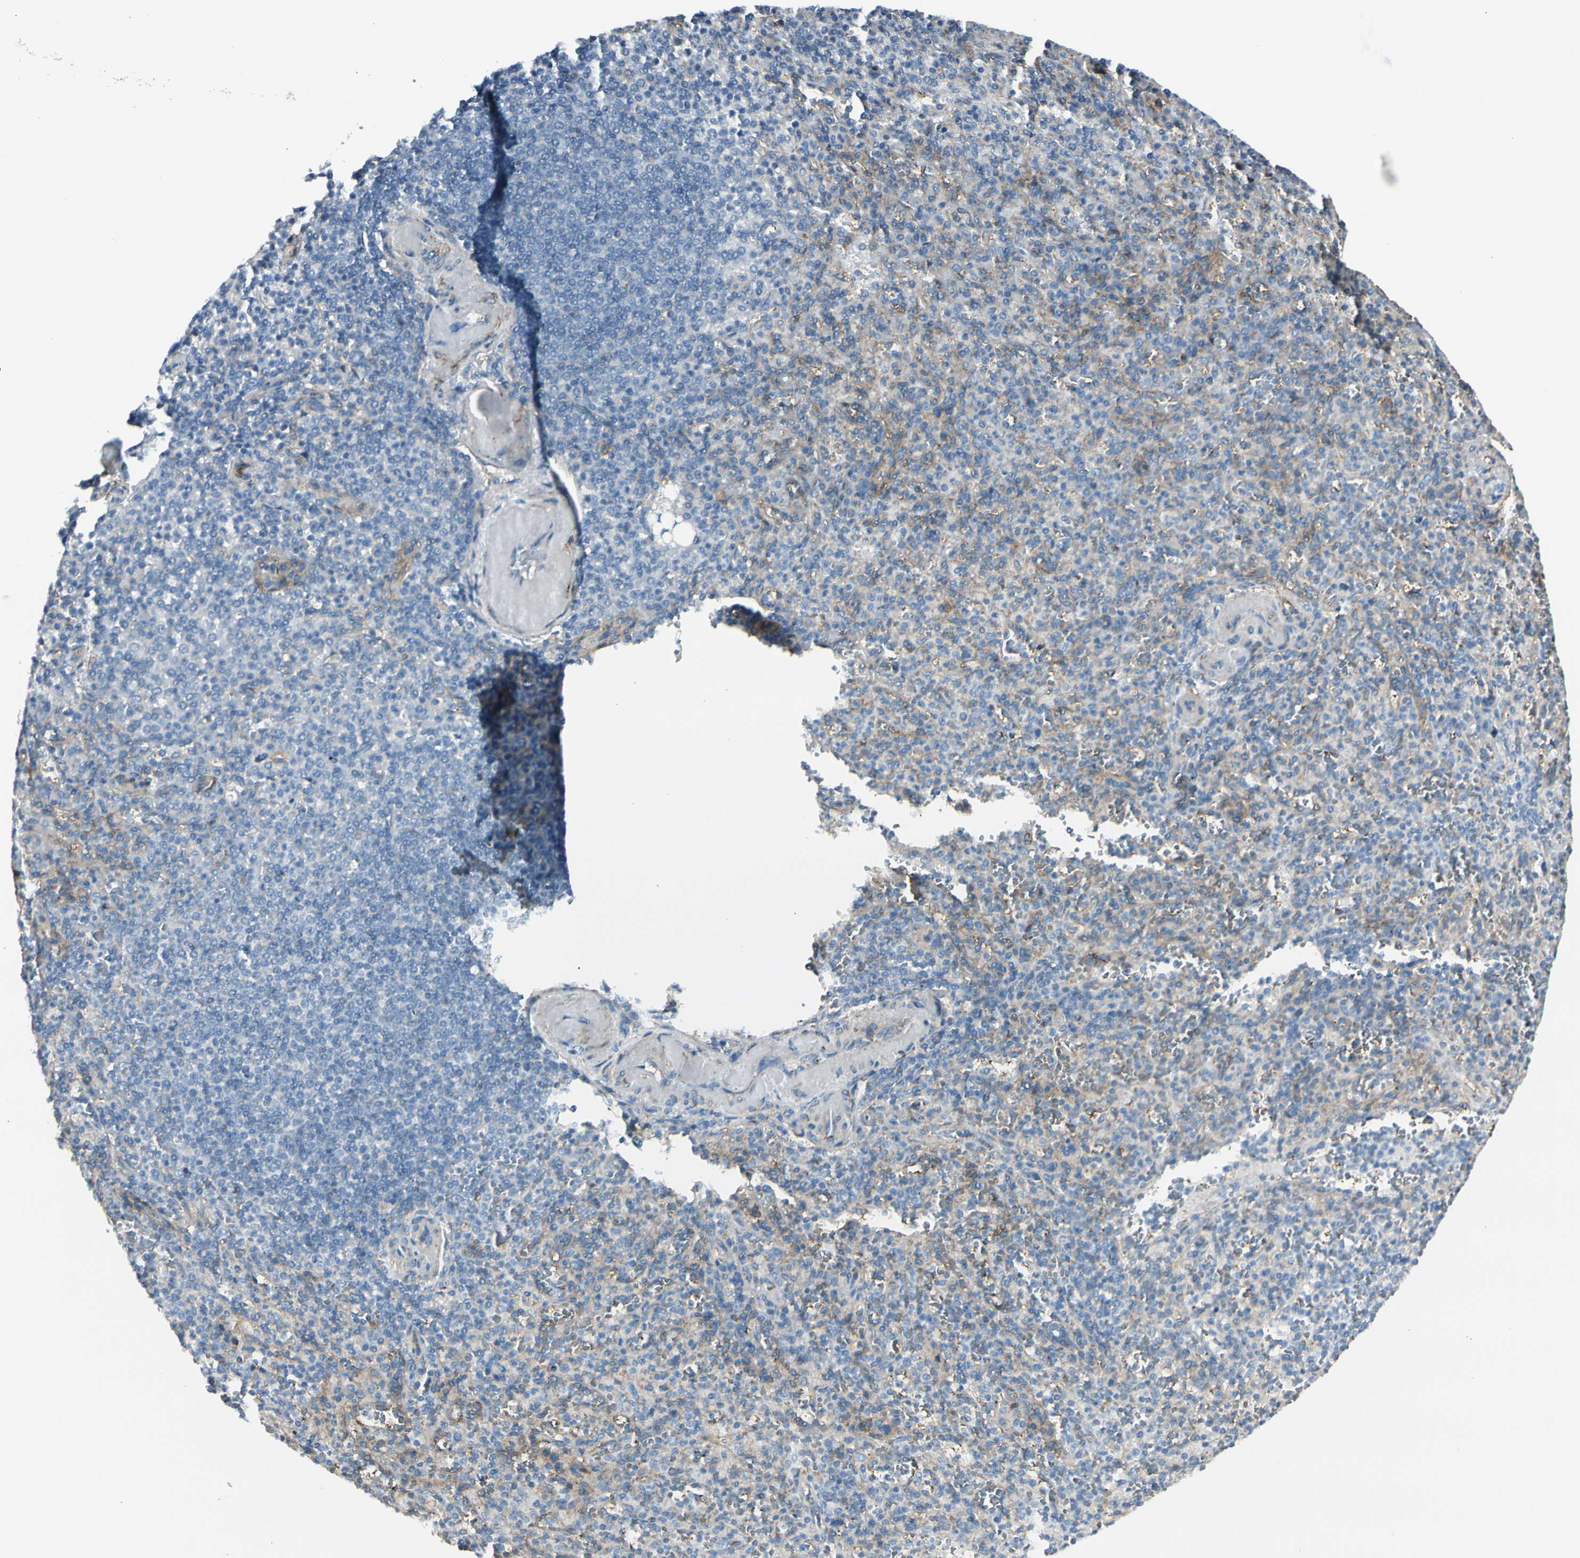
{"staining": {"intensity": "weak", "quantity": "<25%", "location": "cytoplasmic/membranous"}, "tissue": "spleen", "cell_type": "Cells in red pulp", "image_type": "normal", "snomed": [{"axis": "morphology", "description": "Normal tissue, NOS"}, {"axis": "topography", "description": "Spleen"}], "caption": "Immunohistochemistry photomicrograph of unremarkable human spleen stained for a protein (brown), which demonstrates no expression in cells in red pulp.", "gene": "CACNA2D1", "patient": {"sex": "female", "age": 74}}